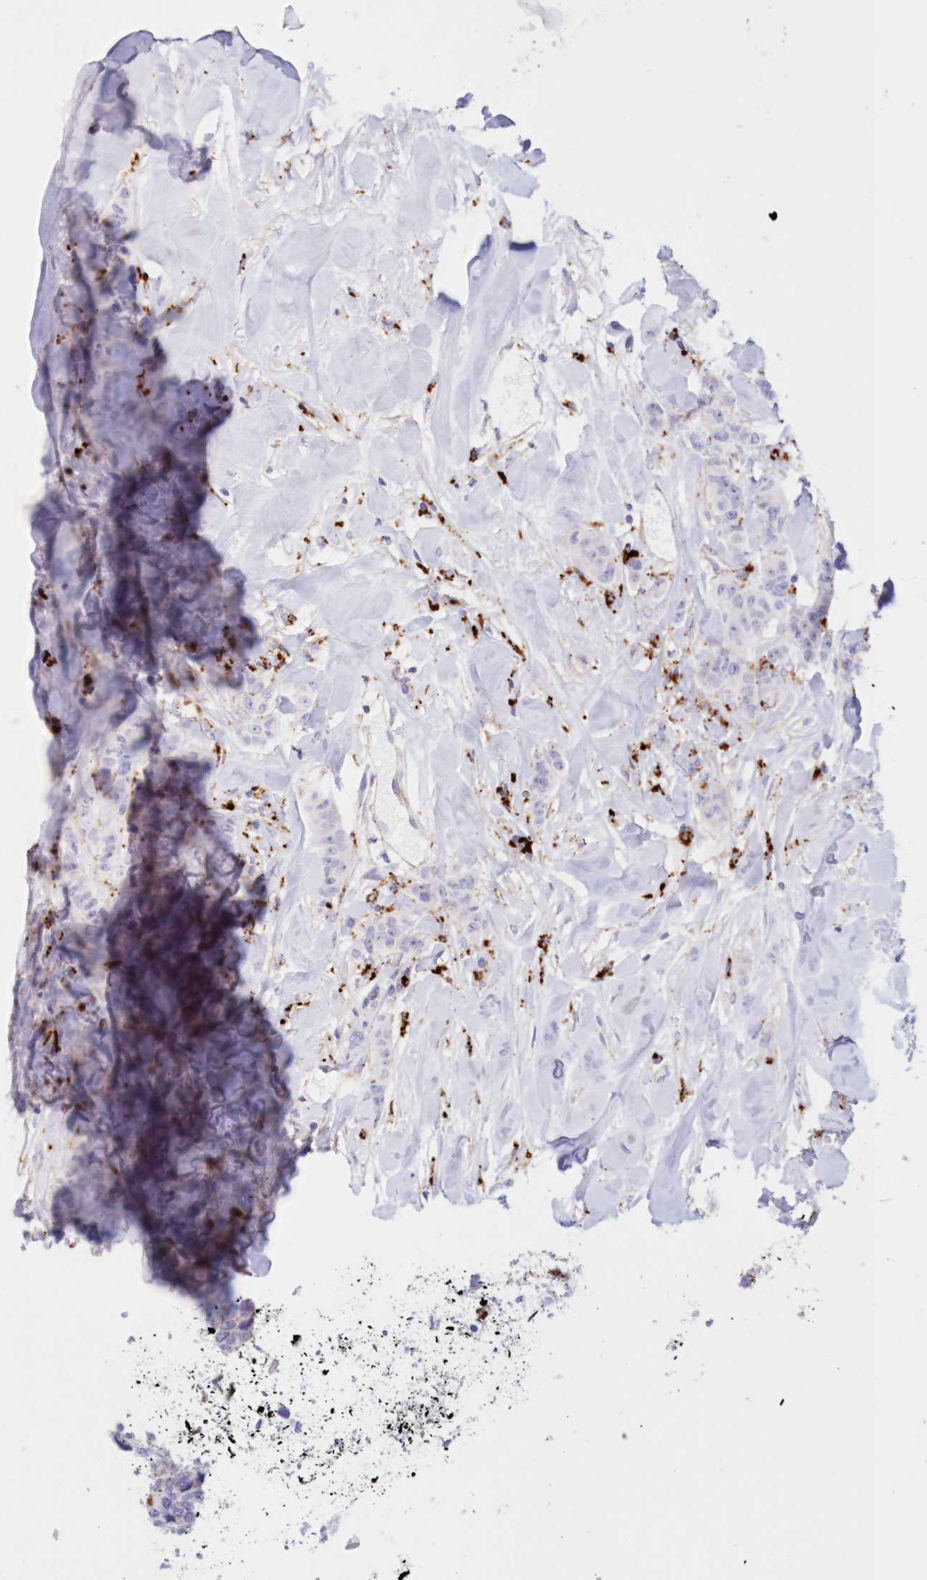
{"staining": {"intensity": "negative", "quantity": "none", "location": "none"}, "tissue": "breast cancer", "cell_type": "Tumor cells", "image_type": "cancer", "snomed": [{"axis": "morphology", "description": "Duct carcinoma"}, {"axis": "topography", "description": "Breast"}], "caption": "Tumor cells show no significant positivity in breast cancer.", "gene": "TPP1", "patient": {"sex": "female", "age": 40}}